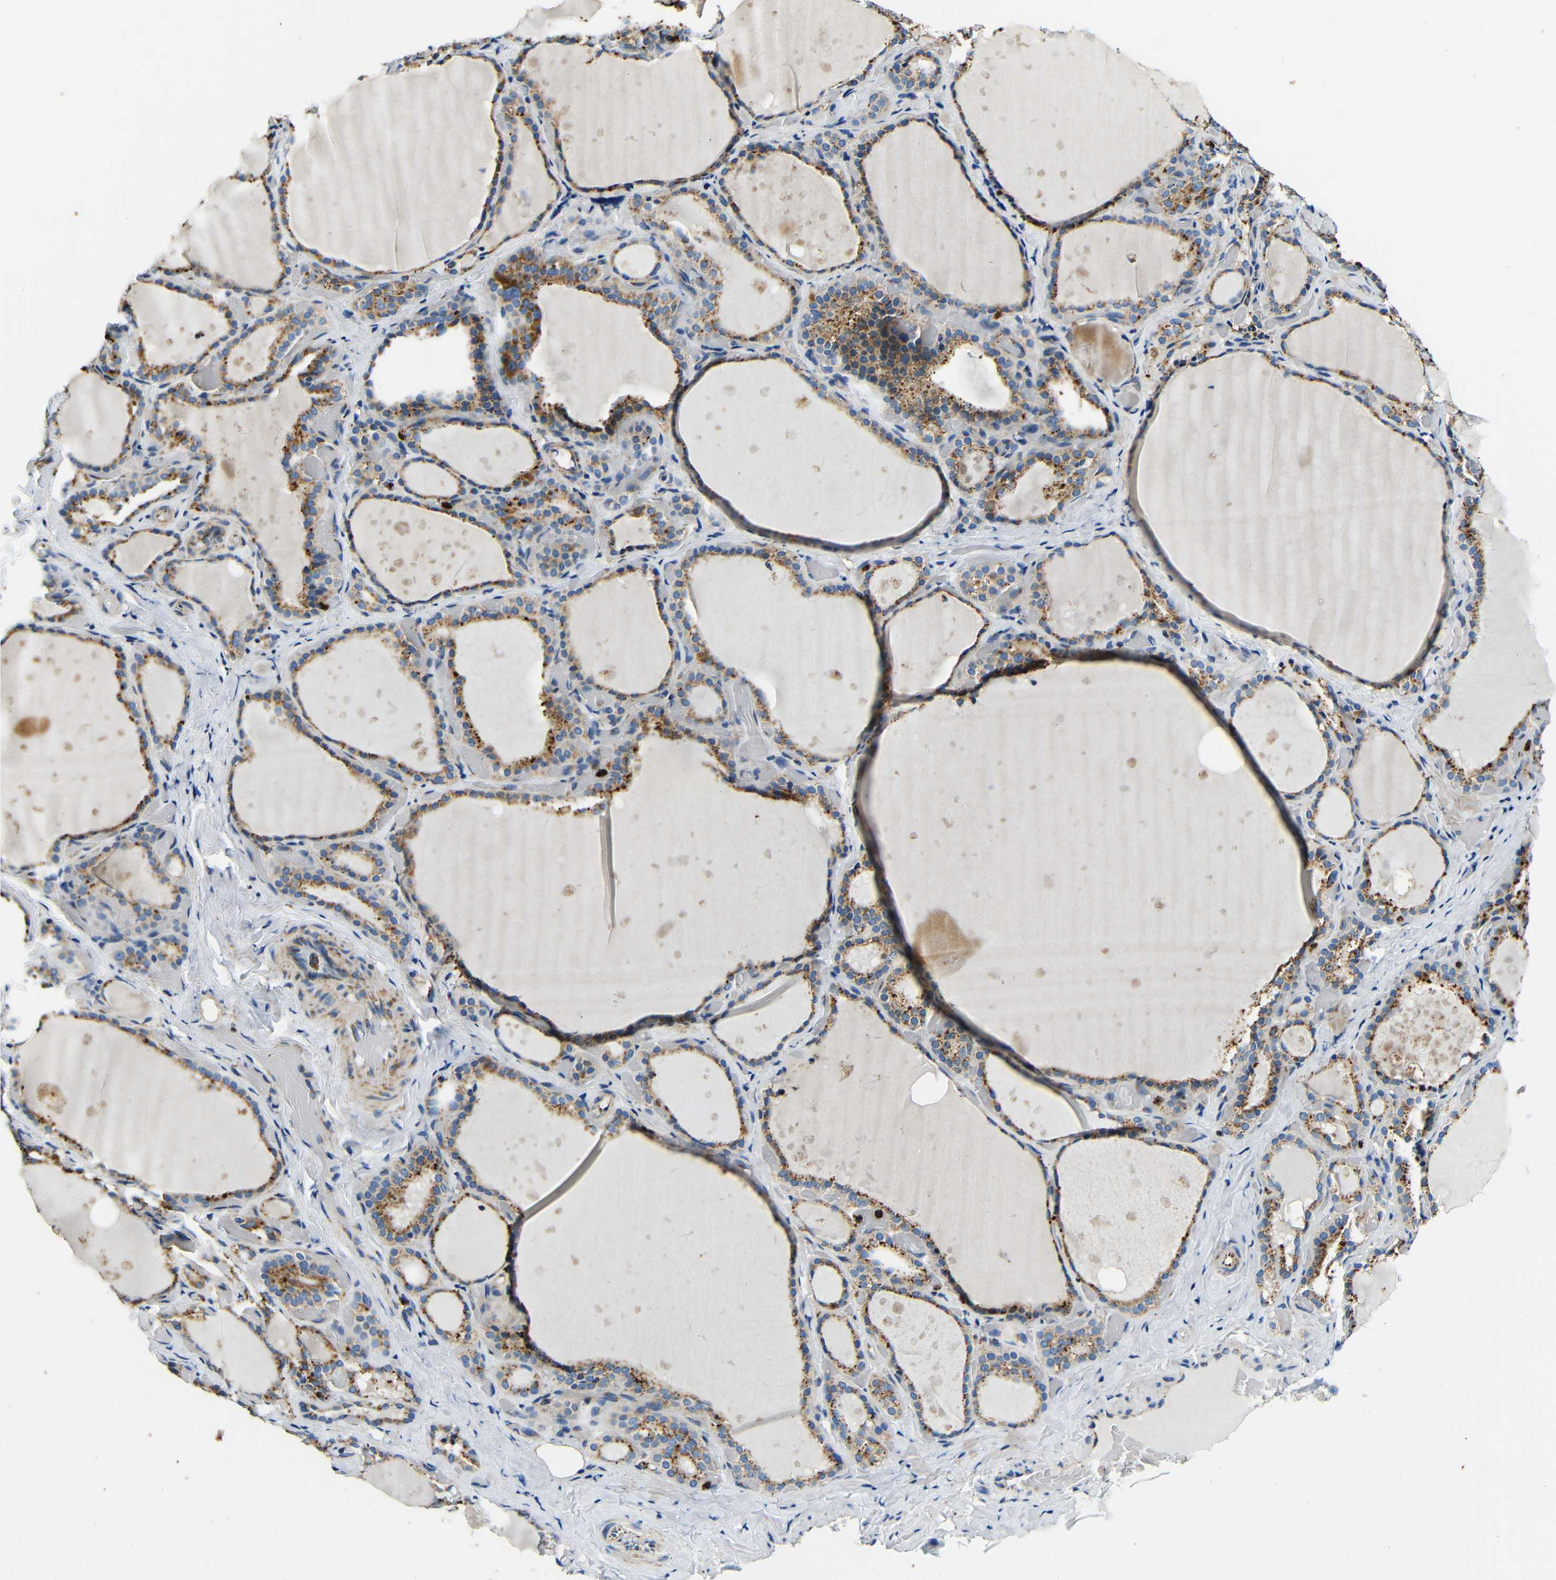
{"staining": {"intensity": "moderate", "quantity": ">75%", "location": "cytoplasmic/membranous"}, "tissue": "thyroid gland", "cell_type": "Glandular cells", "image_type": "normal", "snomed": [{"axis": "morphology", "description": "Normal tissue, NOS"}, {"axis": "topography", "description": "Thyroid gland"}], "caption": "Glandular cells show medium levels of moderate cytoplasmic/membranous expression in about >75% of cells in benign human thyroid gland.", "gene": "GALNT18", "patient": {"sex": "female", "age": 44}}